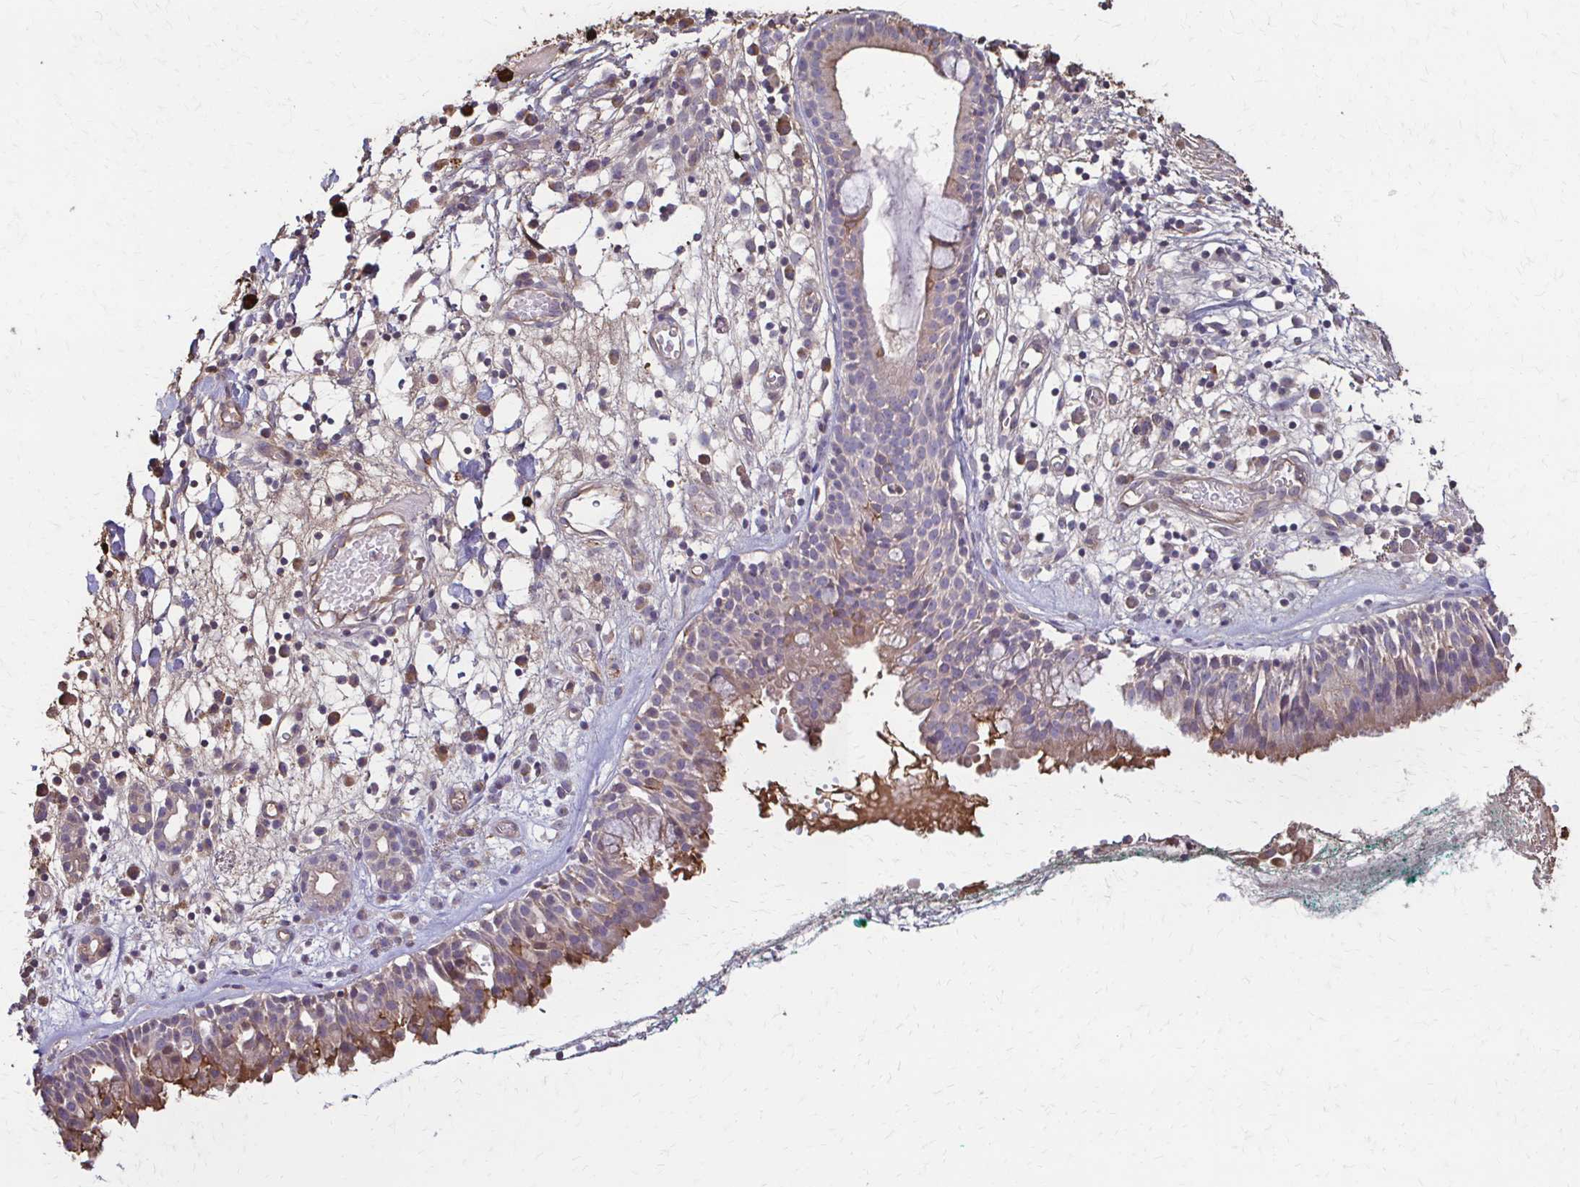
{"staining": {"intensity": "weak", "quantity": "25%-75%", "location": "cytoplasmic/membranous"}, "tissue": "nasopharynx", "cell_type": "Respiratory epithelial cells", "image_type": "normal", "snomed": [{"axis": "morphology", "description": "Normal tissue, NOS"}, {"axis": "morphology", "description": "Basal cell carcinoma"}, {"axis": "topography", "description": "Cartilage tissue"}, {"axis": "topography", "description": "Nasopharynx"}, {"axis": "topography", "description": "Oral tissue"}], "caption": "Protein analysis of unremarkable nasopharynx displays weak cytoplasmic/membranous positivity in about 25%-75% of respiratory epithelial cells.", "gene": "IL18BP", "patient": {"sex": "female", "age": 77}}